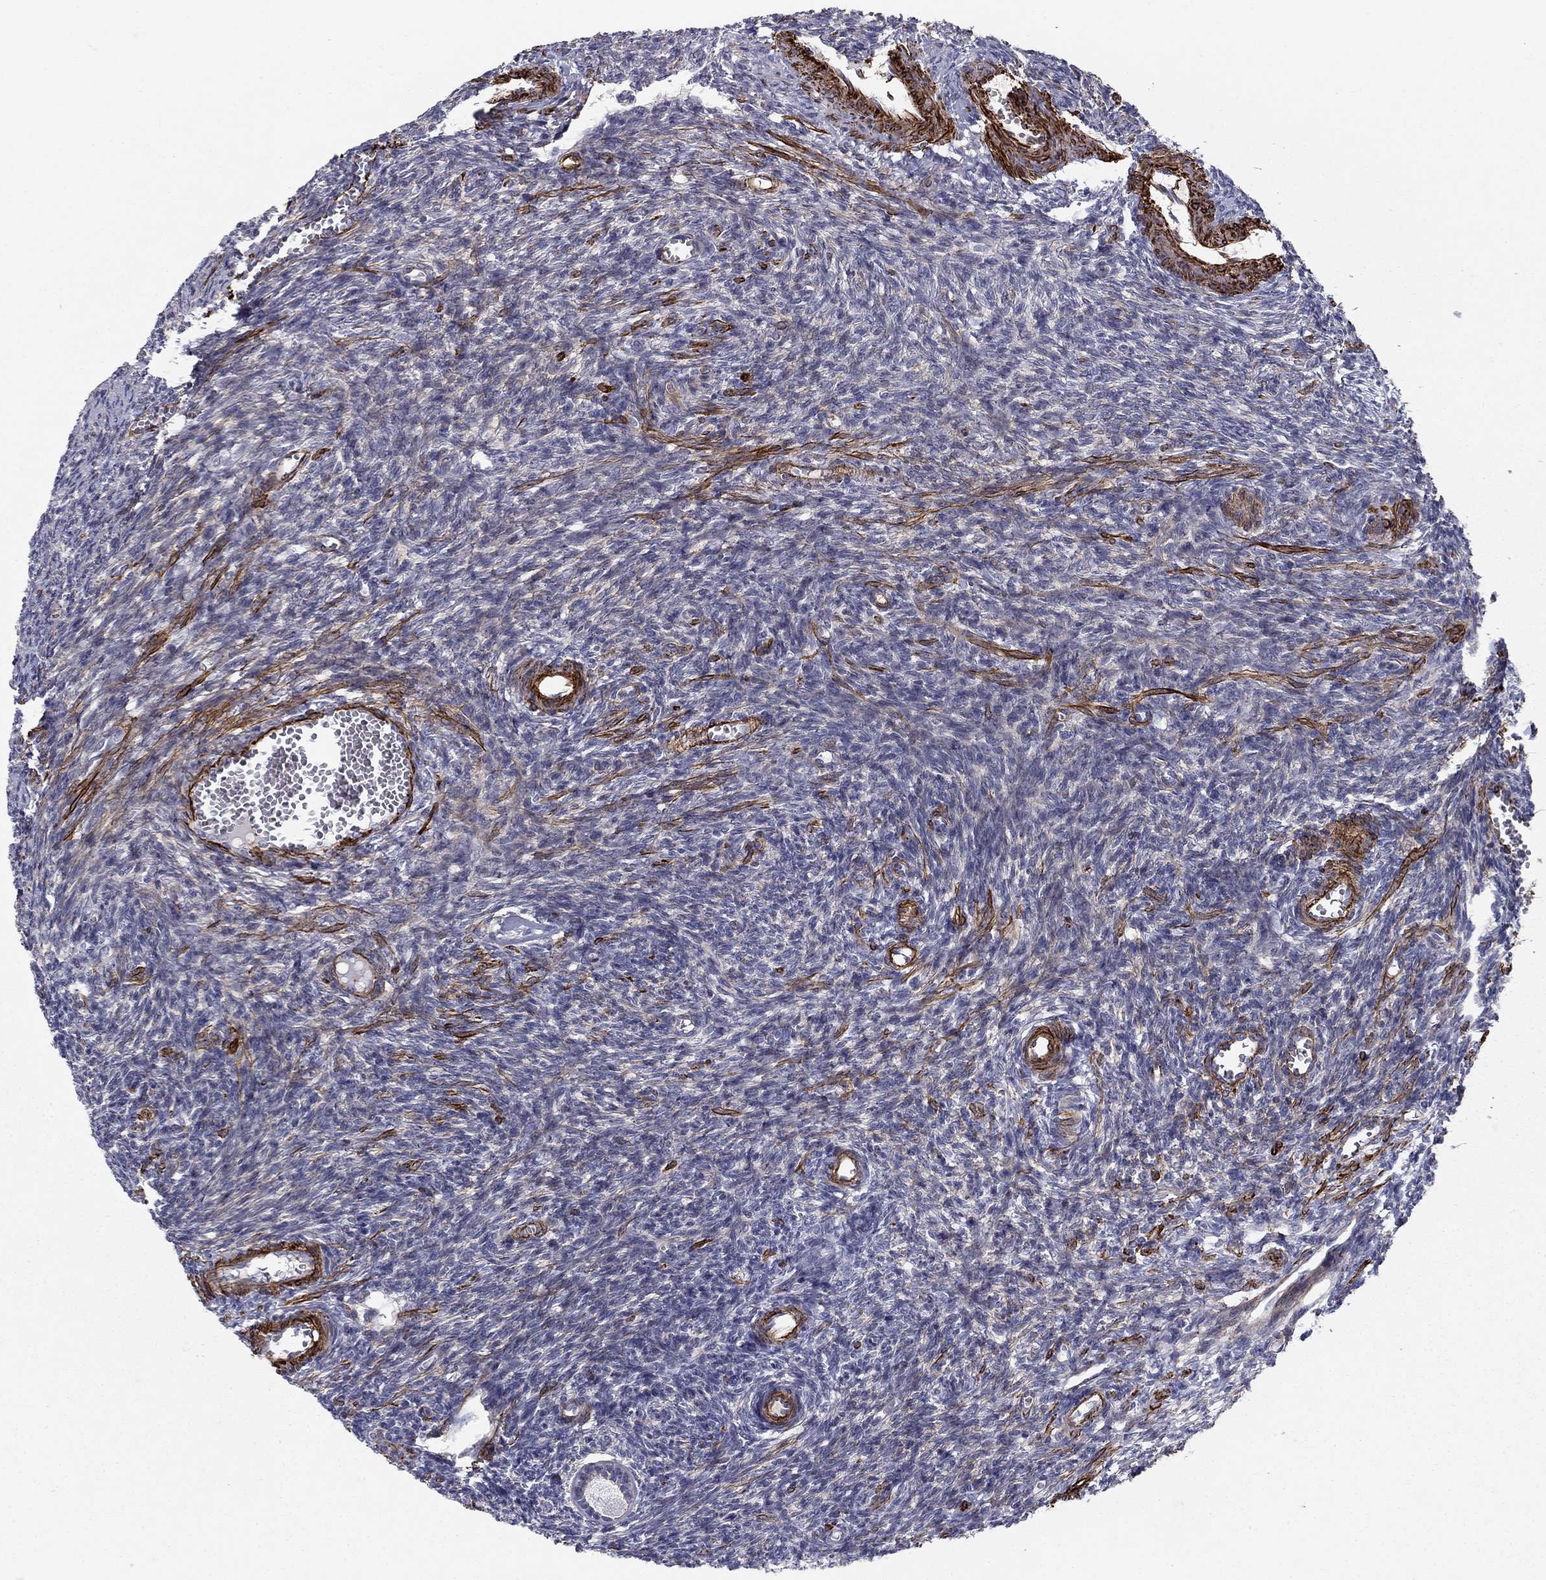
{"staining": {"intensity": "negative", "quantity": "none", "location": "none"}, "tissue": "ovary", "cell_type": "Follicle cells", "image_type": "normal", "snomed": [{"axis": "morphology", "description": "Normal tissue, NOS"}, {"axis": "topography", "description": "Ovary"}], "caption": "Immunohistochemistry micrograph of unremarkable ovary stained for a protein (brown), which reveals no expression in follicle cells. (Brightfield microscopy of DAB immunohistochemistry at high magnification).", "gene": "KRBA1", "patient": {"sex": "female", "age": 27}}